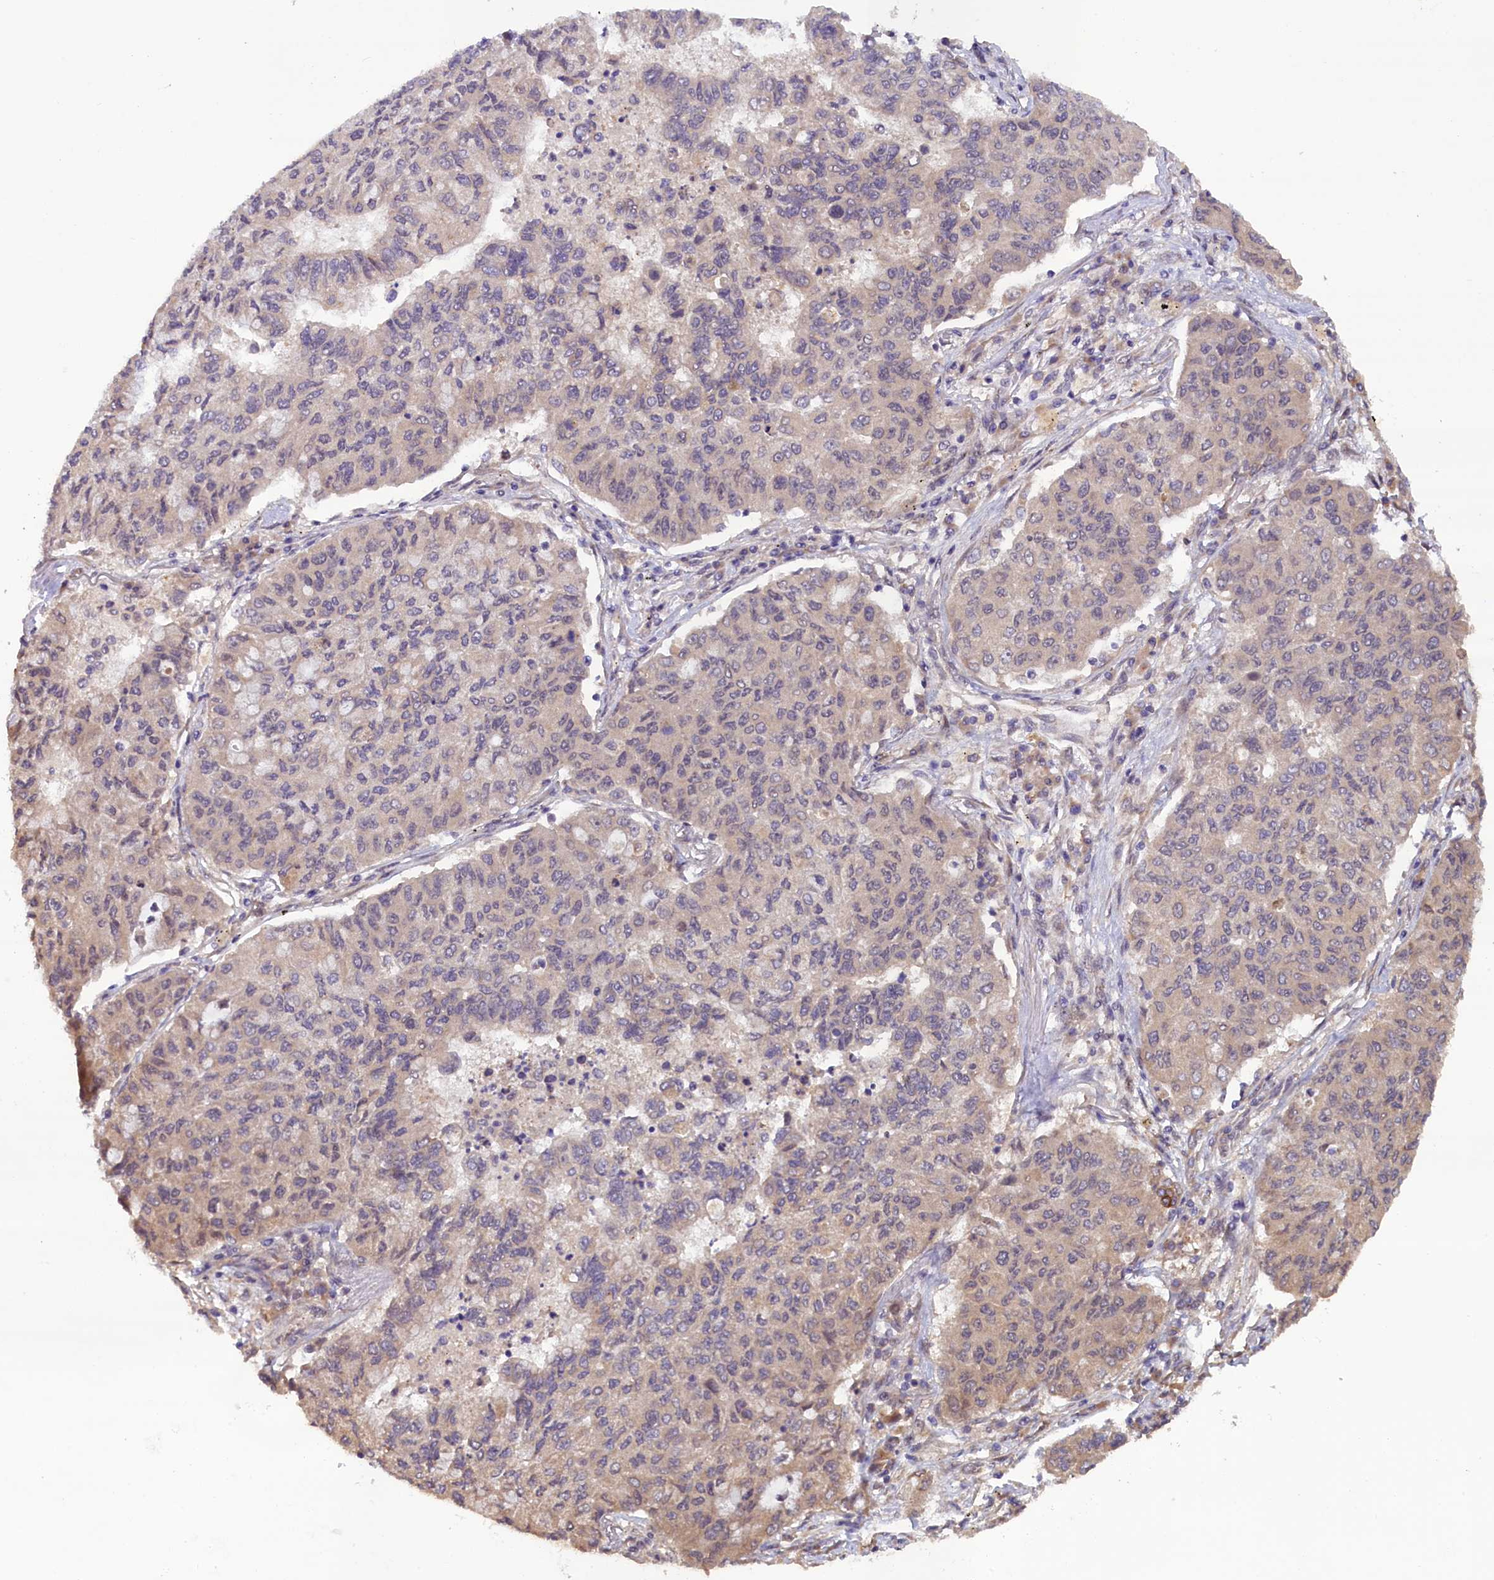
{"staining": {"intensity": "weak", "quantity": "<25%", "location": "cytoplasmic/membranous"}, "tissue": "lung cancer", "cell_type": "Tumor cells", "image_type": "cancer", "snomed": [{"axis": "morphology", "description": "Squamous cell carcinoma, NOS"}, {"axis": "topography", "description": "Lung"}], "caption": "Immunohistochemical staining of human lung cancer (squamous cell carcinoma) exhibits no significant staining in tumor cells.", "gene": "CCDC9B", "patient": {"sex": "male", "age": 74}}